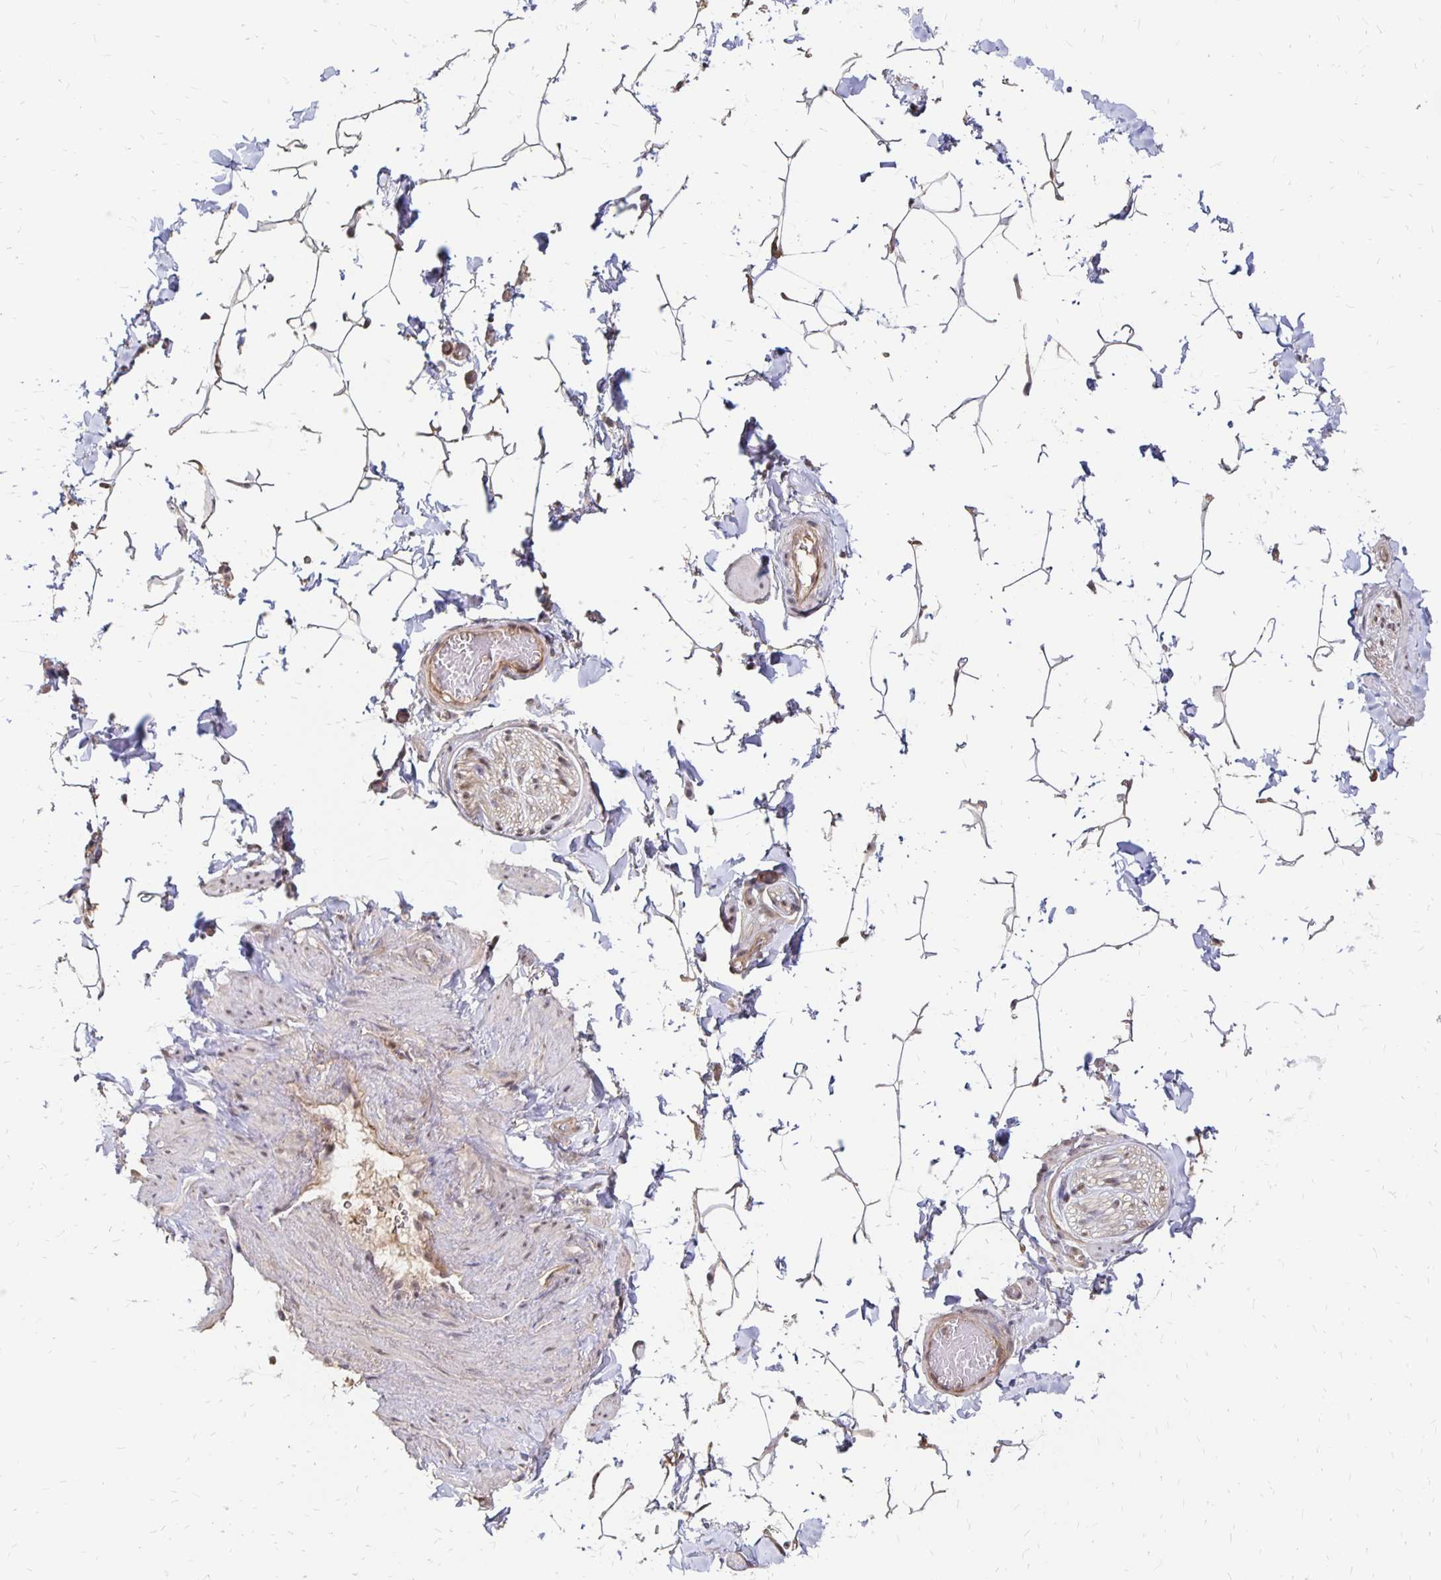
{"staining": {"intensity": "weak", "quantity": "<25%", "location": "nuclear"}, "tissue": "adipose tissue", "cell_type": "Adipocytes", "image_type": "normal", "snomed": [{"axis": "morphology", "description": "Normal tissue, NOS"}, {"axis": "topography", "description": "Epididymis"}, {"axis": "topography", "description": "Peripheral nerve tissue"}], "caption": "This is an IHC histopathology image of normal human adipose tissue. There is no staining in adipocytes.", "gene": "CLASRP", "patient": {"sex": "male", "age": 32}}